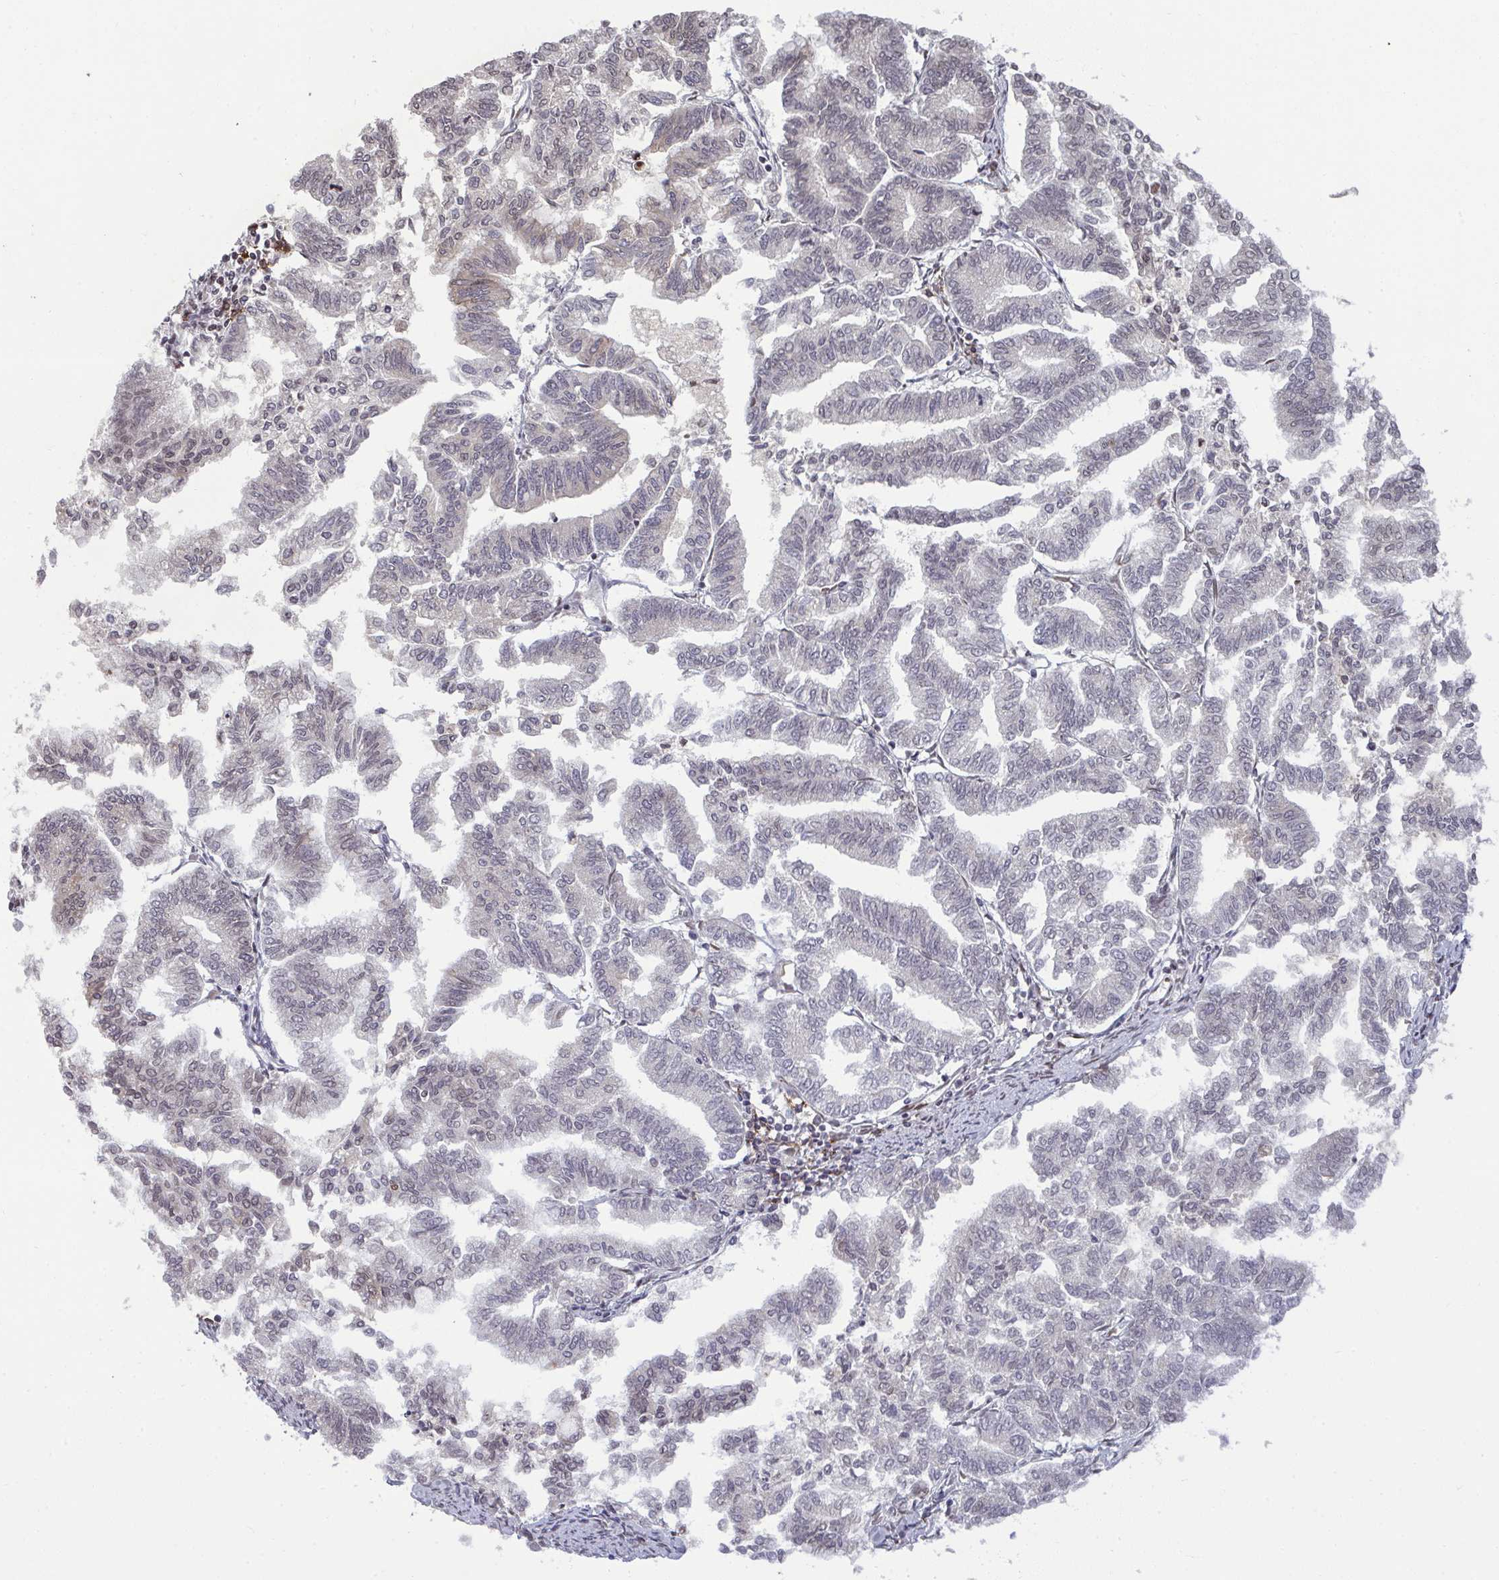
{"staining": {"intensity": "negative", "quantity": "none", "location": "none"}, "tissue": "endometrial cancer", "cell_type": "Tumor cells", "image_type": "cancer", "snomed": [{"axis": "morphology", "description": "Adenocarcinoma, NOS"}, {"axis": "topography", "description": "Endometrium"}], "caption": "IHC photomicrograph of endometrial cancer (adenocarcinoma) stained for a protein (brown), which displays no staining in tumor cells.", "gene": "UXT", "patient": {"sex": "female", "age": 79}}